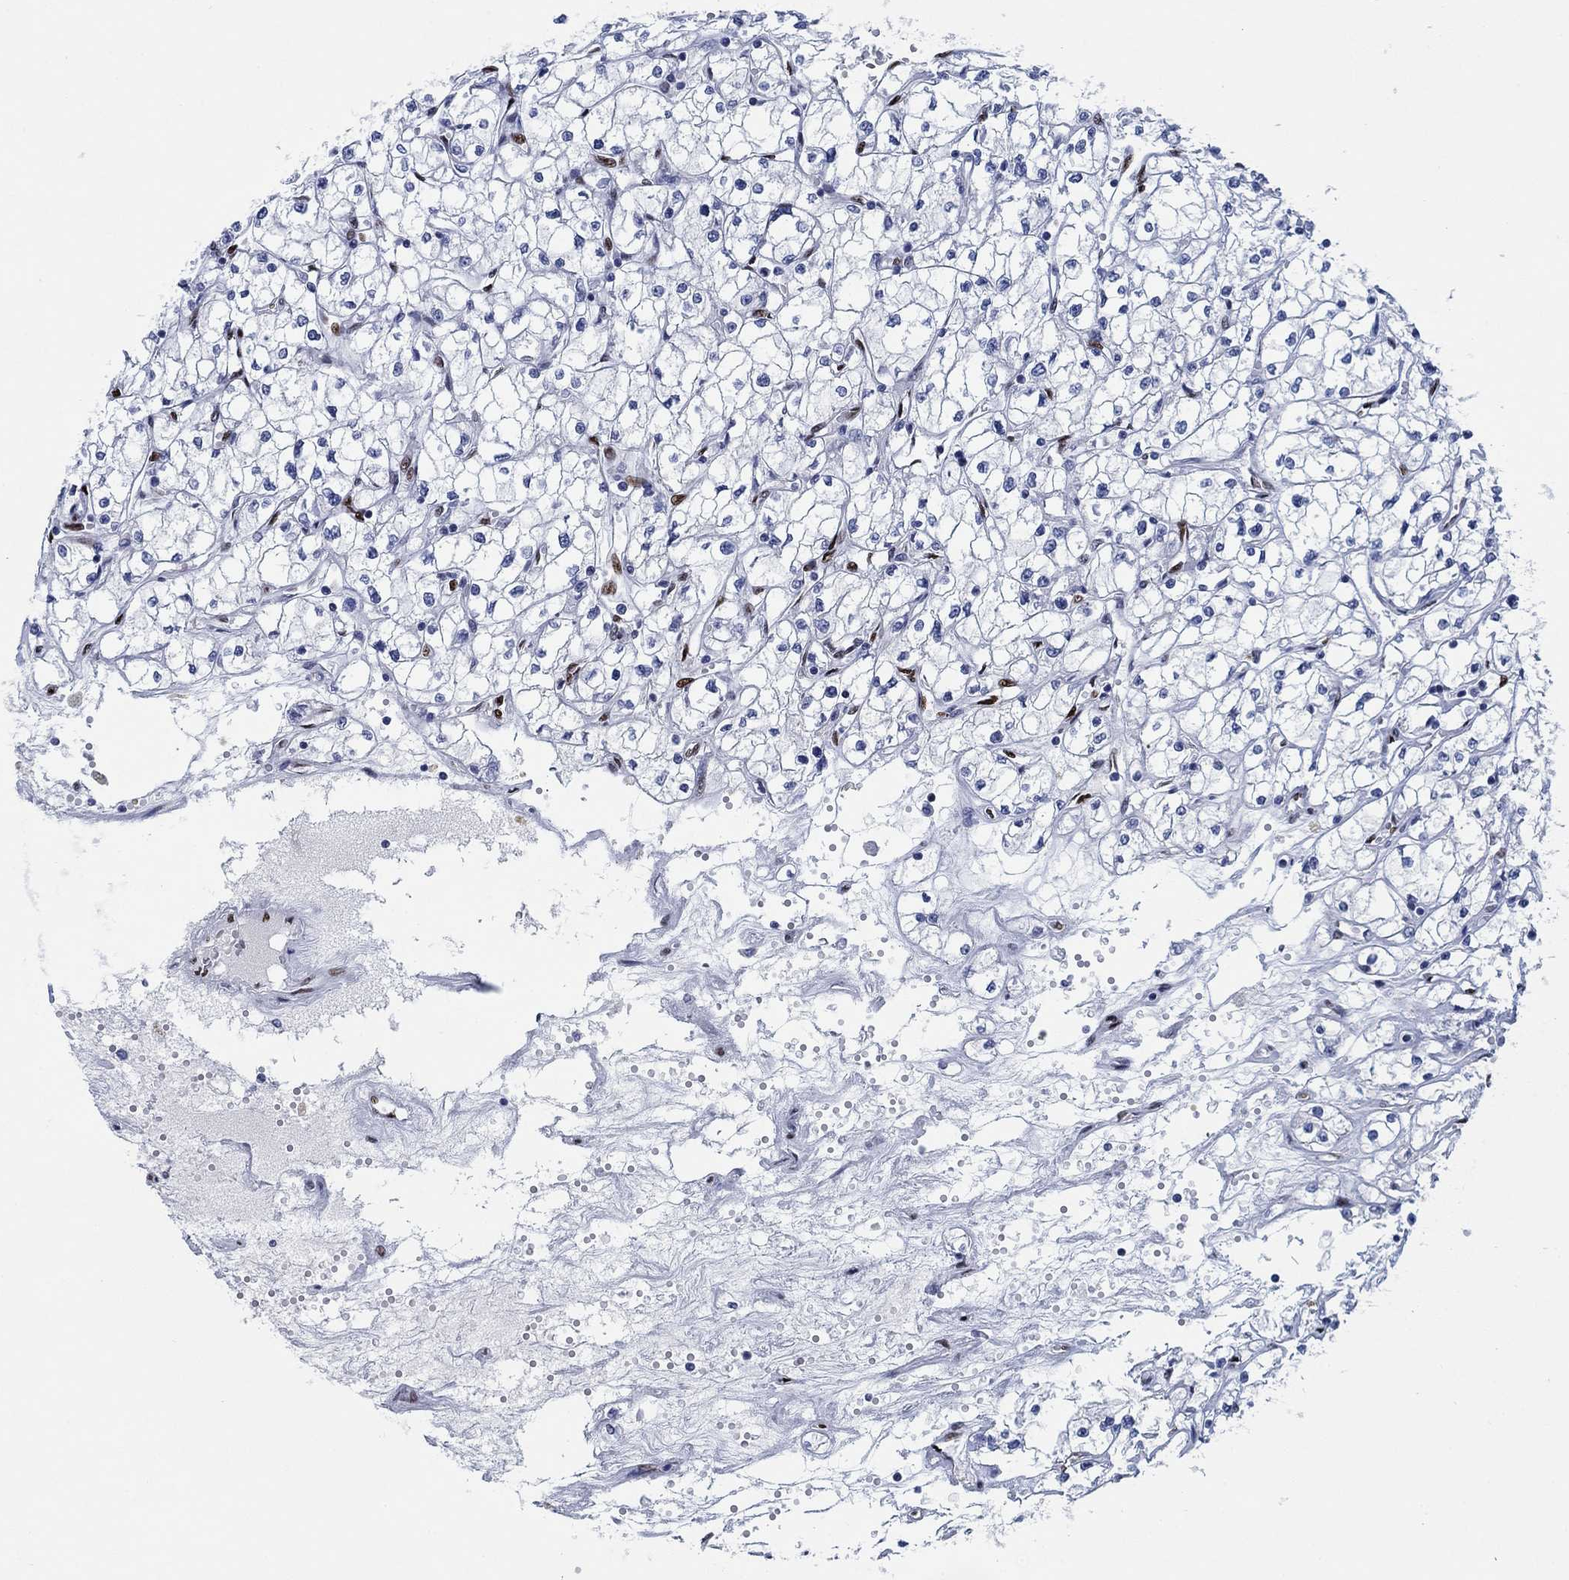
{"staining": {"intensity": "negative", "quantity": "none", "location": "none"}, "tissue": "renal cancer", "cell_type": "Tumor cells", "image_type": "cancer", "snomed": [{"axis": "morphology", "description": "Adenocarcinoma, NOS"}, {"axis": "topography", "description": "Kidney"}], "caption": "The photomicrograph reveals no staining of tumor cells in adenocarcinoma (renal). (Brightfield microscopy of DAB (3,3'-diaminobenzidine) immunohistochemistry (IHC) at high magnification).", "gene": "ZEB1", "patient": {"sex": "male", "age": 67}}